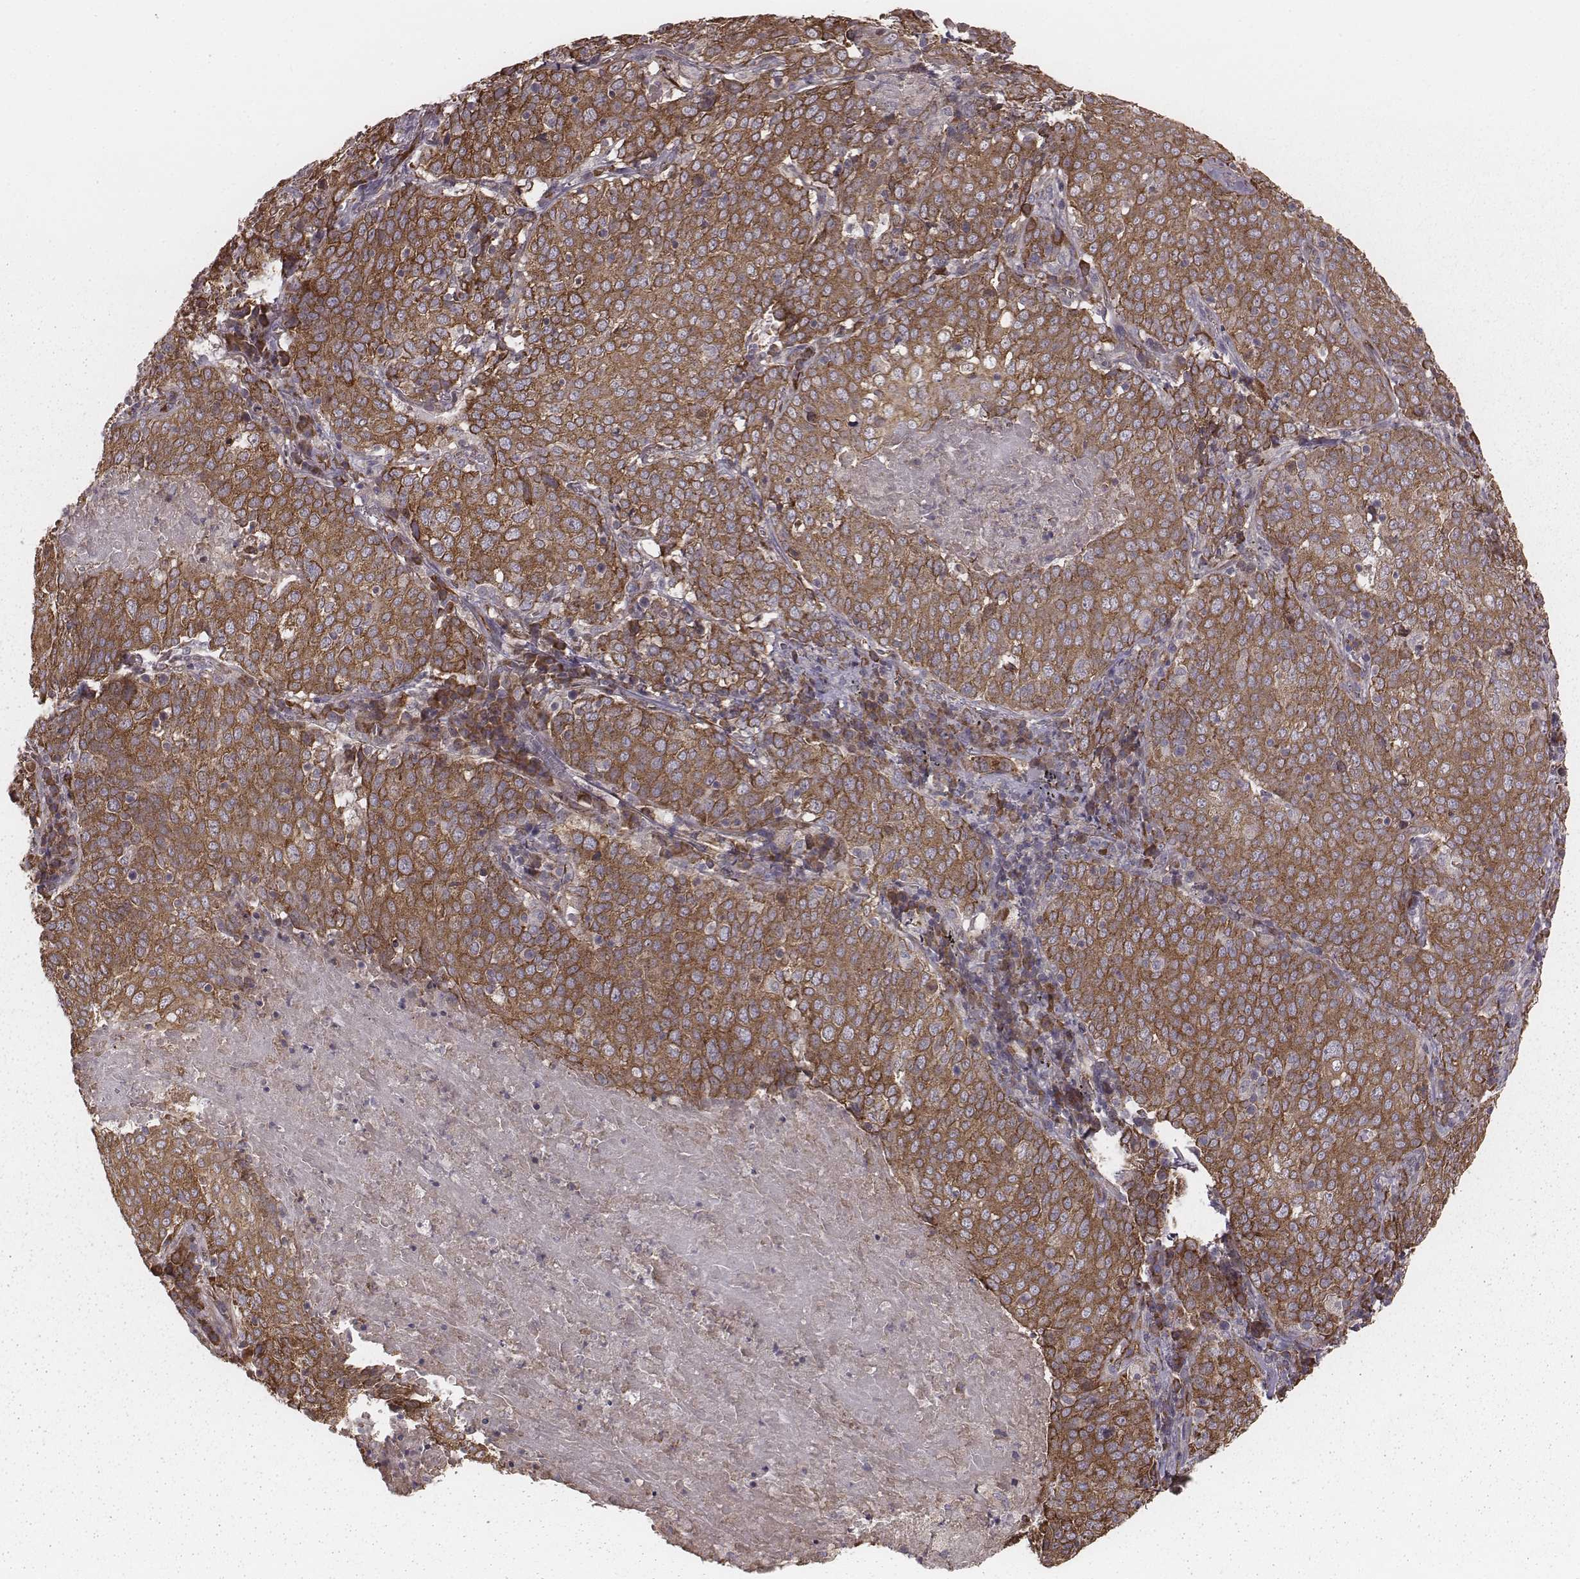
{"staining": {"intensity": "moderate", "quantity": ">75%", "location": "cytoplasmic/membranous"}, "tissue": "lung cancer", "cell_type": "Tumor cells", "image_type": "cancer", "snomed": [{"axis": "morphology", "description": "Squamous cell carcinoma, NOS"}, {"axis": "topography", "description": "Lung"}], "caption": "This micrograph displays immunohistochemistry (IHC) staining of human lung squamous cell carcinoma, with medium moderate cytoplasmic/membranous expression in approximately >75% of tumor cells.", "gene": "PALMD", "patient": {"sex": "male", "age": 82}}